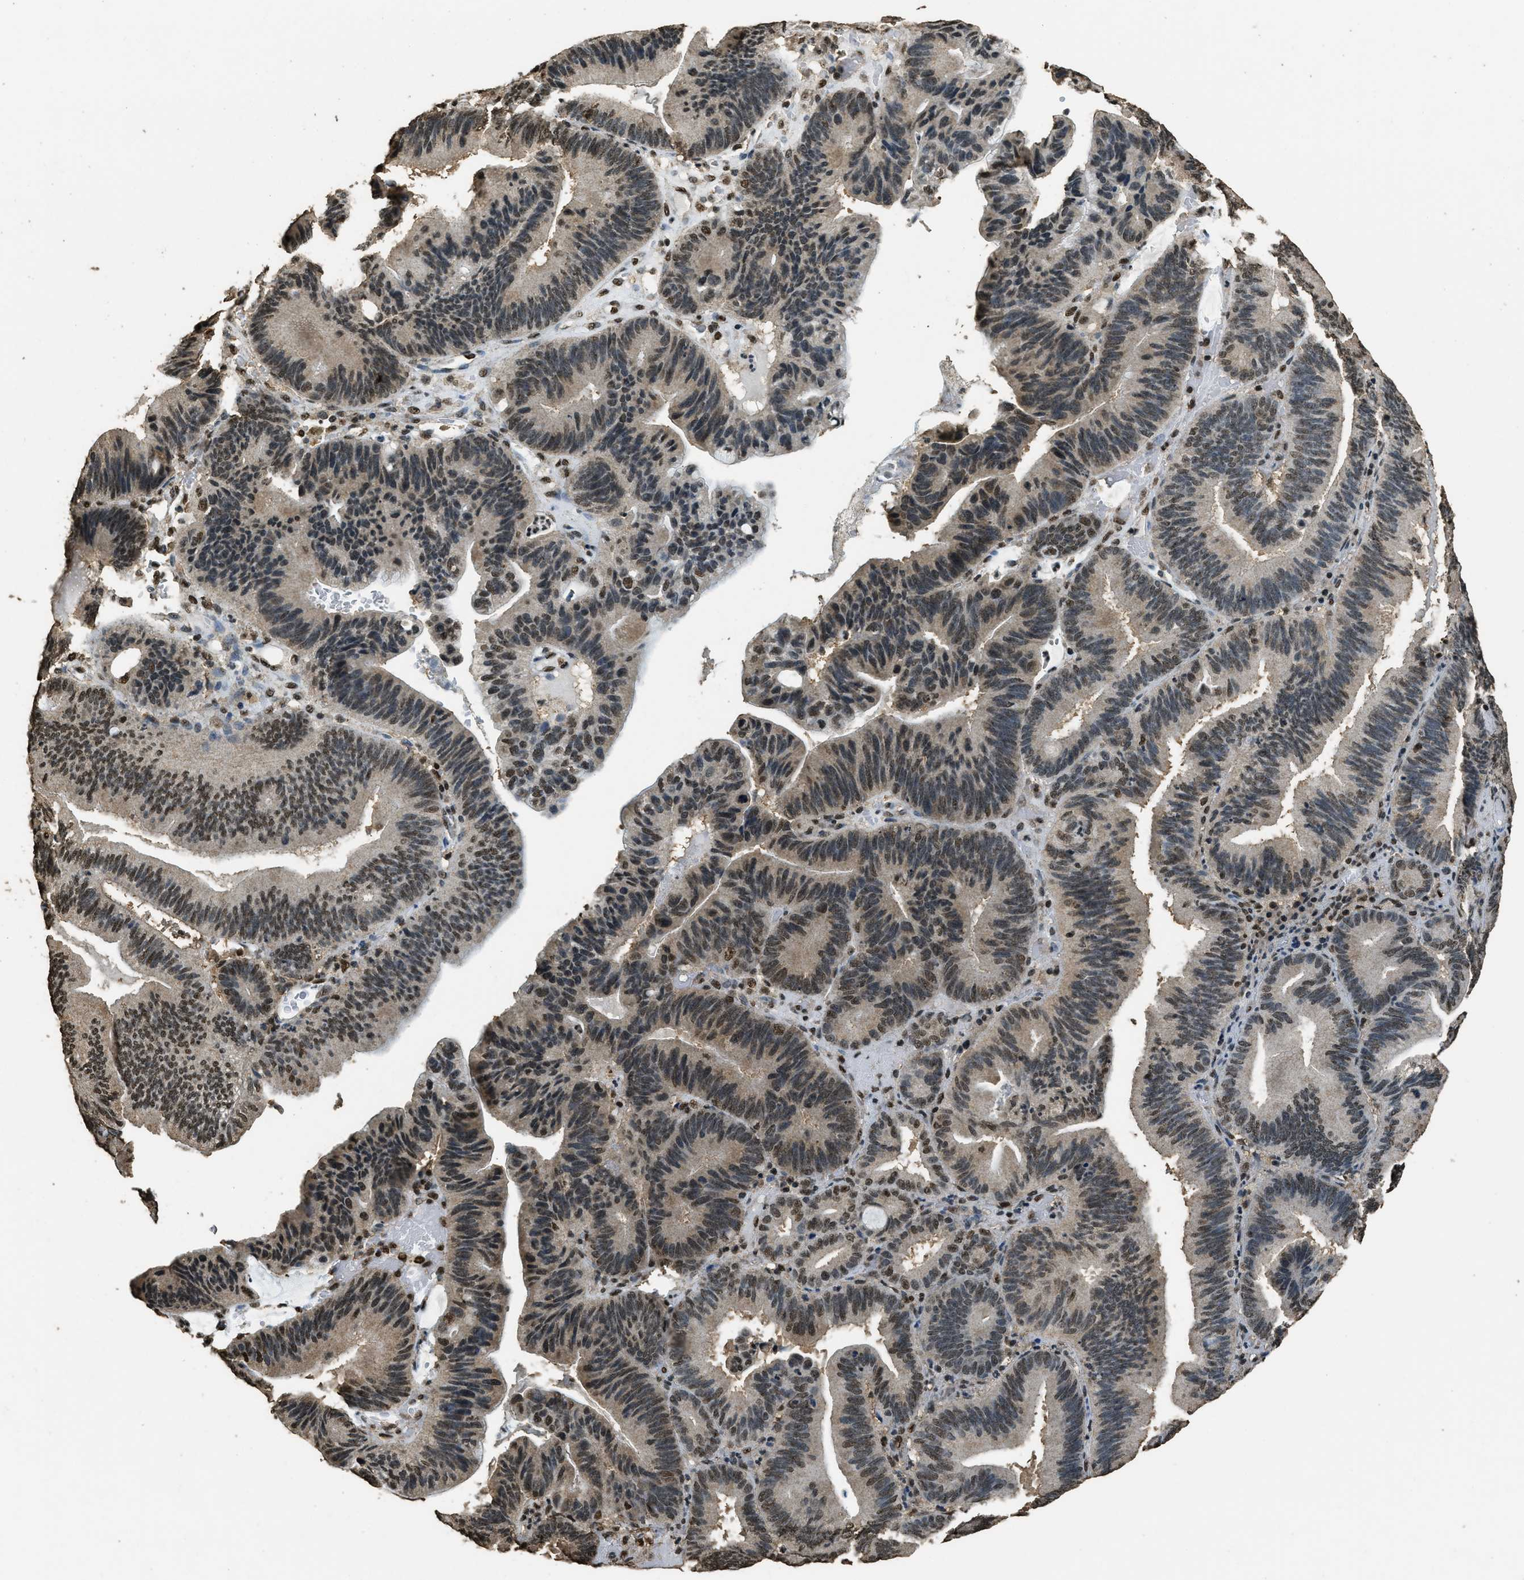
{"staining": {"intensity": "moderate", "quantity": "25%-75%", "location": "nuclear"}, "tissue": "pancreatic cancer", "cell_type": "Tumor cells", "image_type": "cancer", "snomed": [{"axis": "morphology", "description": "Adenocarcinoma, NOS"}, {"axis": "topography", "description": "Pancreas"}], "caption": "Pancreatic cancer stained with a brown dye reveals moderate nuclear positive positivity in about 25%-75% of tumor cells.", "gene": "MYB", "patient": {"sex": "male", "age": 82}}